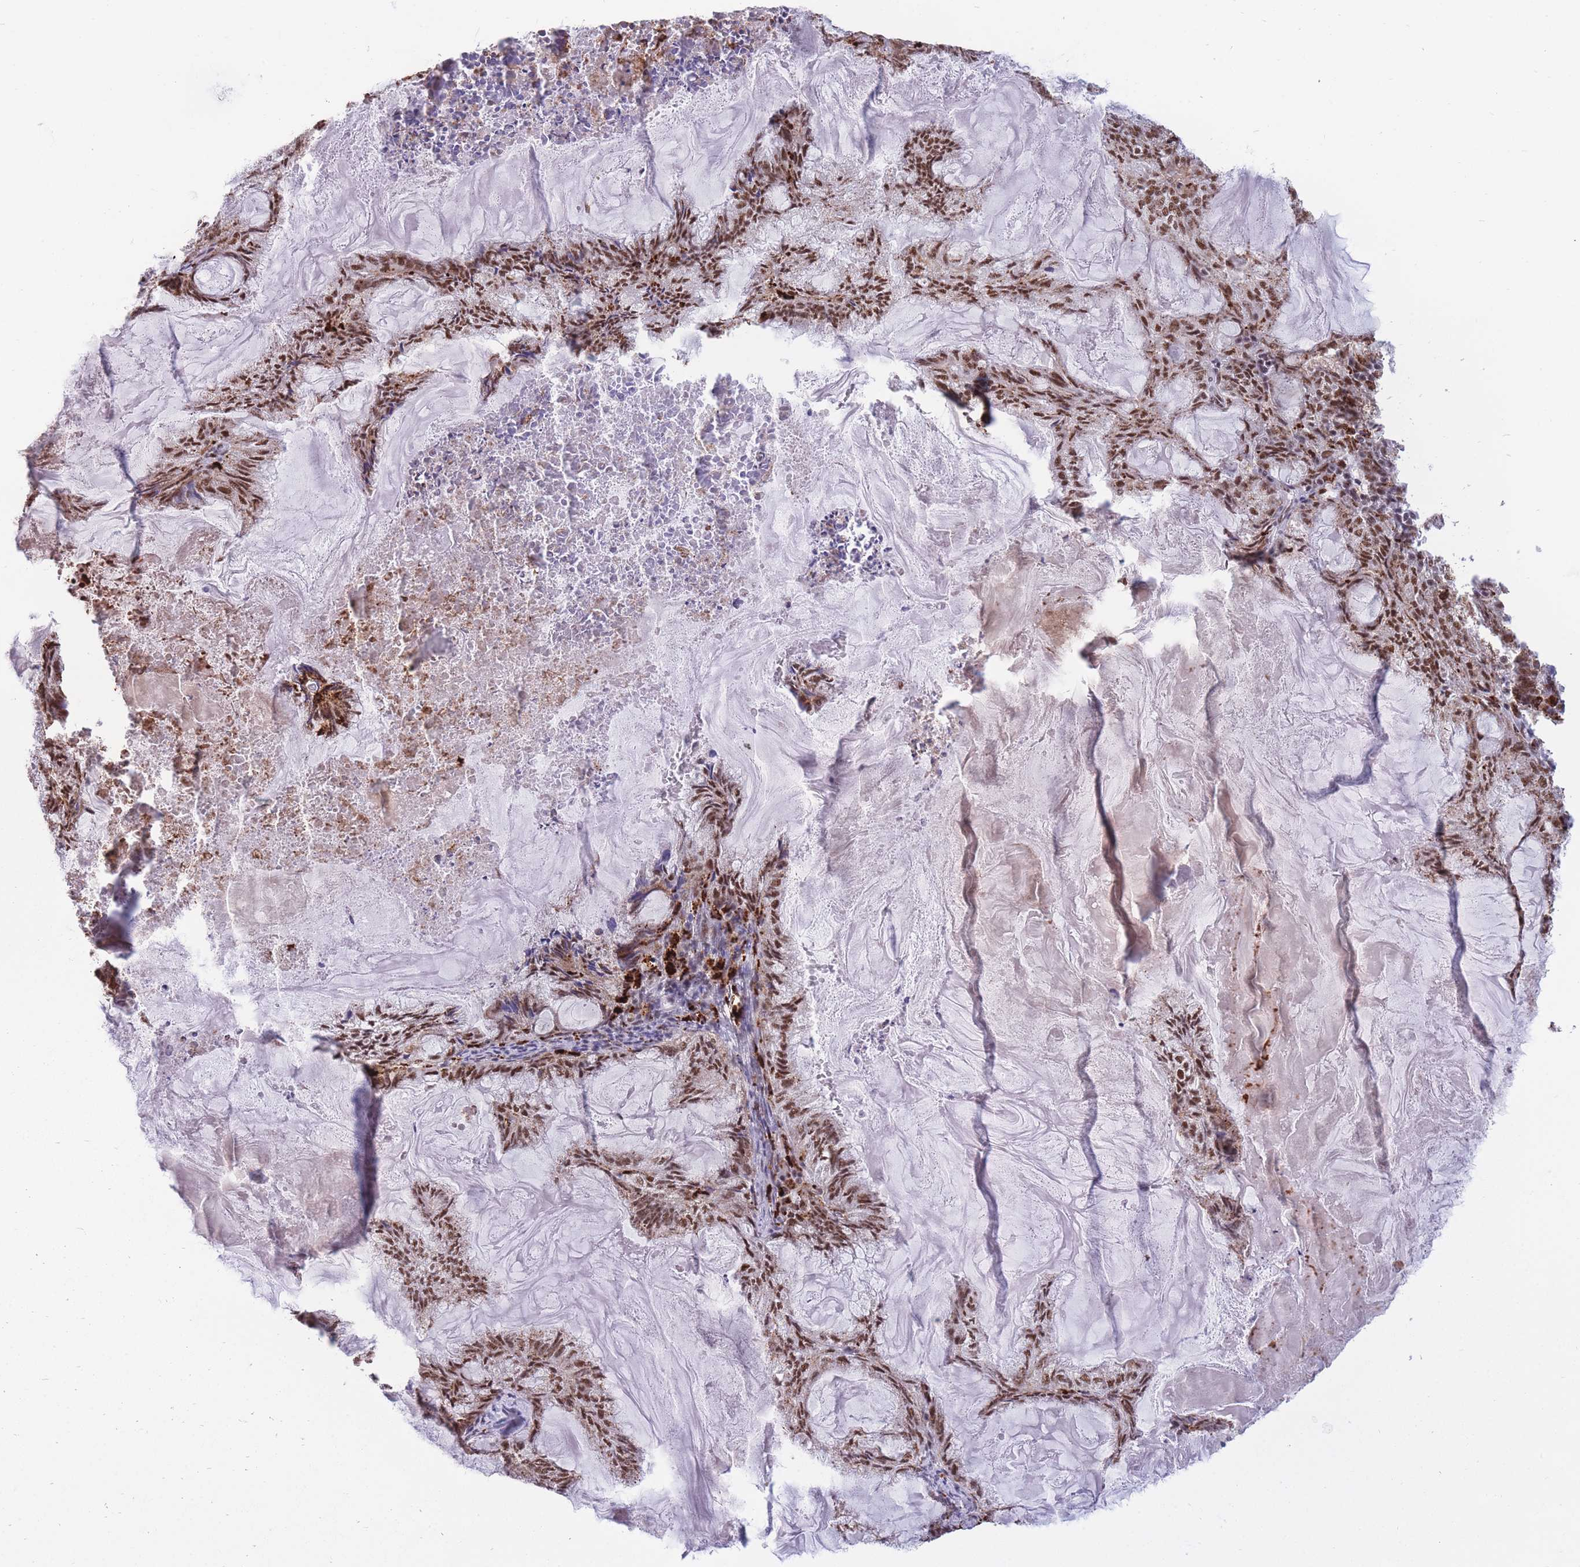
{"staining": {"intensity": "moderate", "quantity": ">75%", "location": "nuclear"}, "tissue": "endometrial cancer", "cell_type": "Tumor cells", "image_type": "cancer", "snomed": [{"axis": "morphology", "description": "Adenocarcinoma, NOS"}, {"axis": "topography", "description": "Endometrium"}], "caption": "Immunohistochemistry photomicrograph of endometrial cancer (adenocarcinoma) stained for a protein (brown), which demonstrates medium levels of moderate nuclear staining in about >75% of tumor cells.", "gene": "PRPF19", "patient": {"sex": "female", "age": 86}}